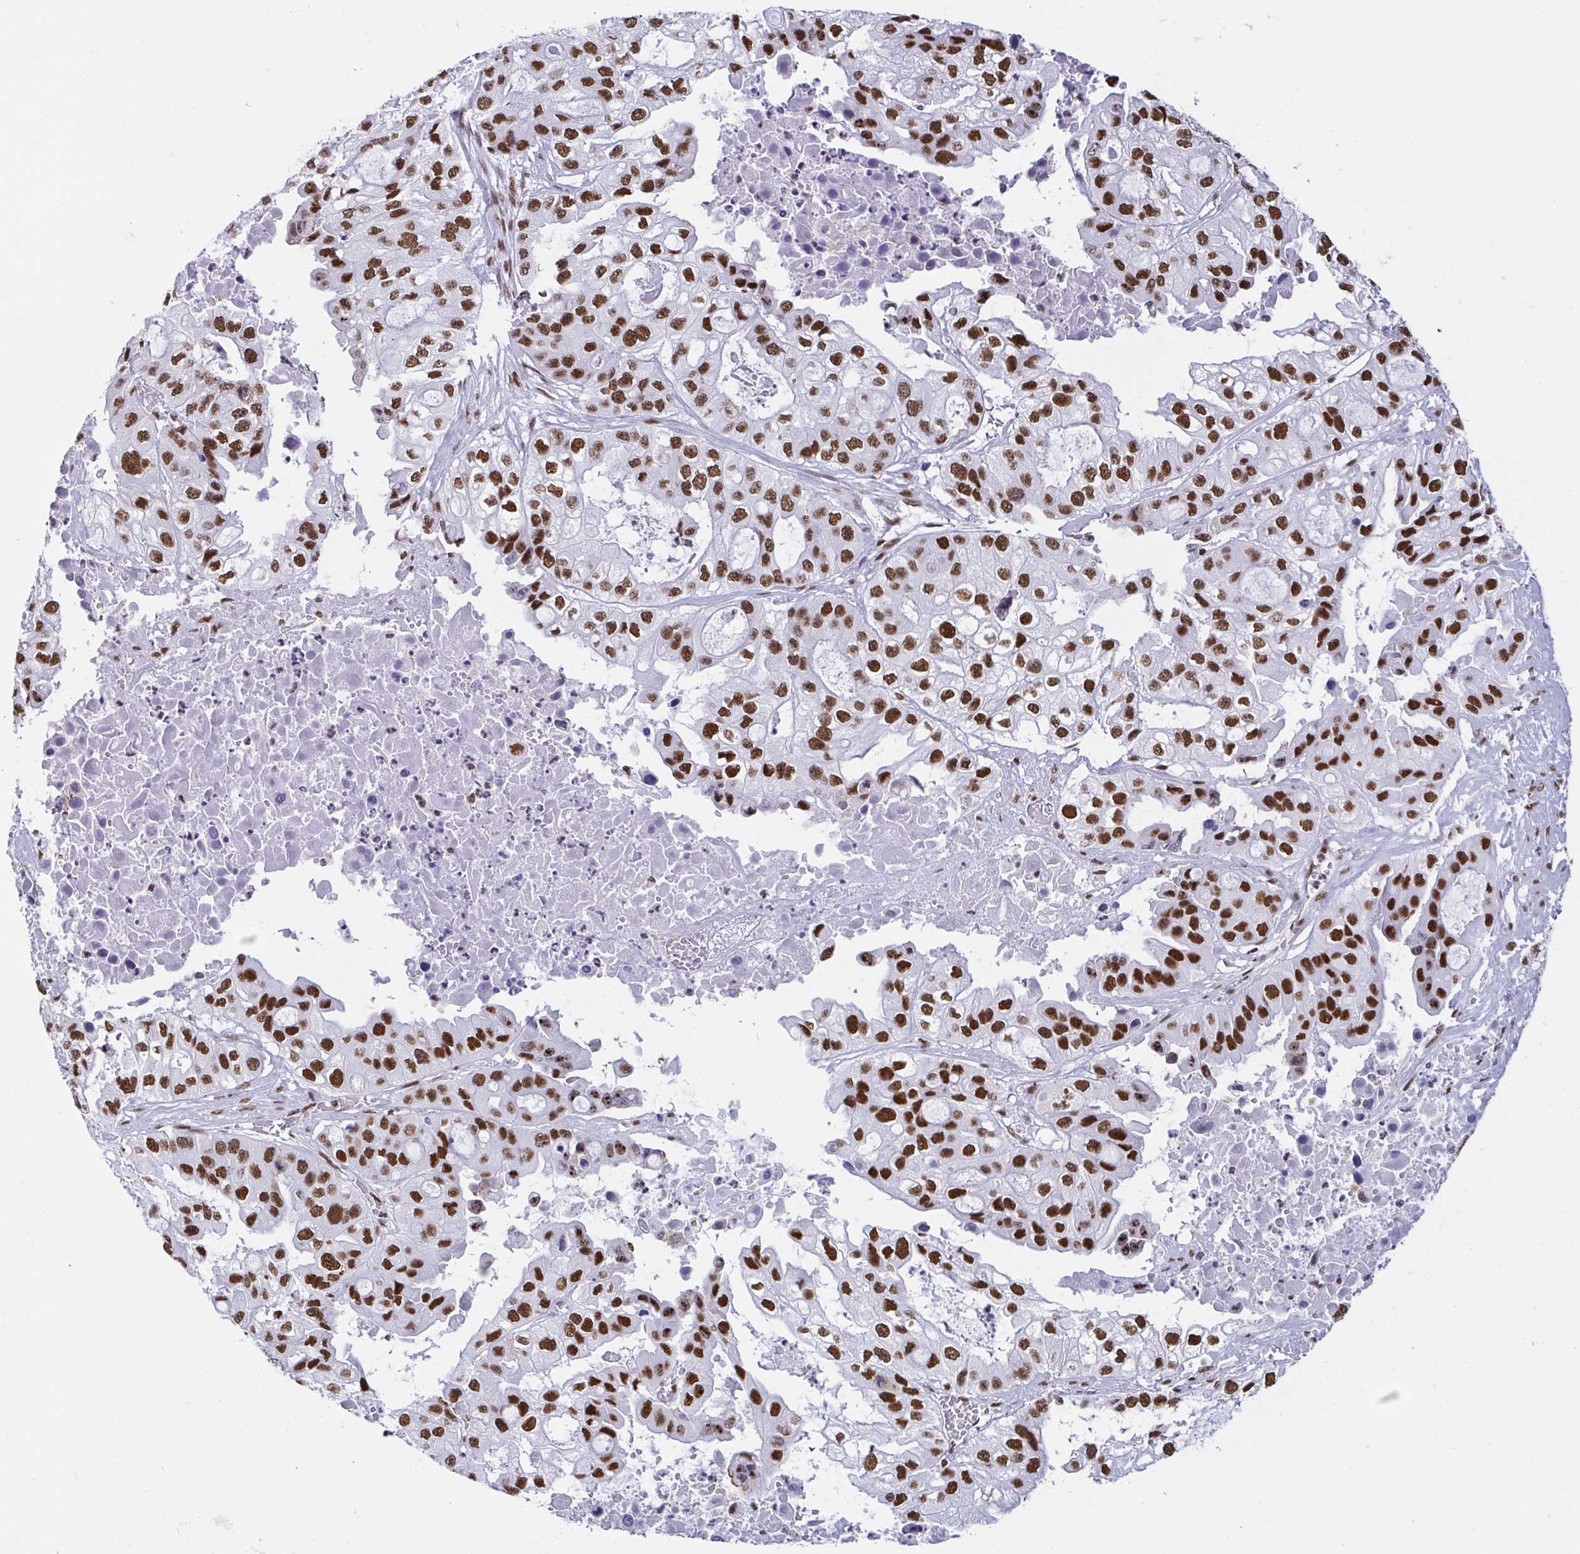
{"staining": {"intensity": "moderate", "quantity": ">75%", "location": "nuclear"}, "tissue": "ovarian cancer", "cell_type": "Tumor cells", "image_type": "cancer", "snomed": [{"axis": "morphology", "description": "Cystadenocarcinoma, serous, NOS"}, {"axis": "topography", "description": "Ovary"}], "caption": "Ovarian cancer tissue exhibits moderate nuclear positivity in about >75% of tumor cells", "gene": "EWSR1", "patient": {"sex": "female", "age": 56}}